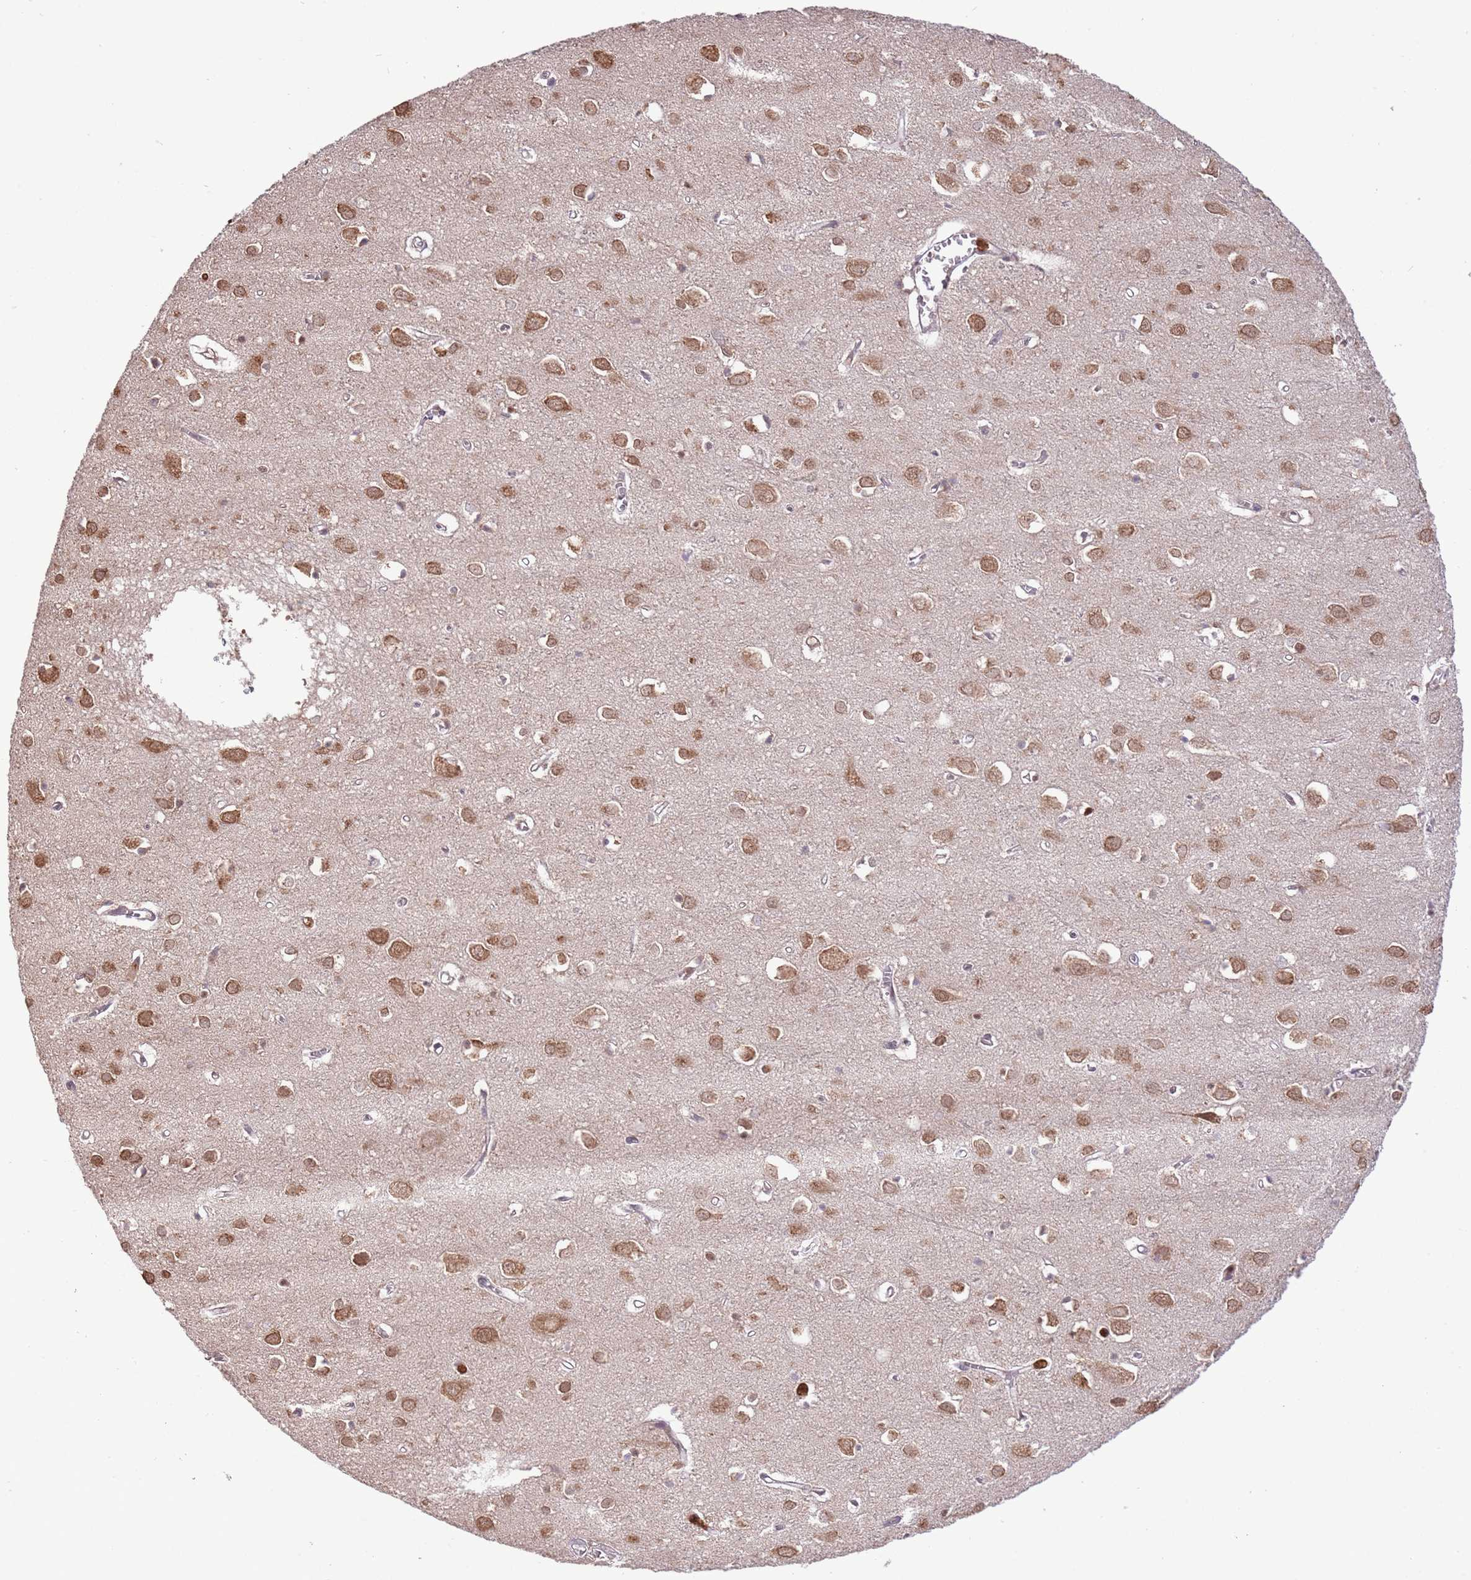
{"staining": {"intensity": "weak", "quantity": "<25%", "location": "cytoplasmic/membranous"}, "tissue": "cerebral cortex", "cell_type": "Endothelial cells", "image_type": "normal", "snomed": [{"axis": "morphology", "description": "Normal tissue, NOS"}, {"axis": "topography", "description": "Cerebral cortex"}], "caption": "High magnification brightfield microscopy of unremarkable cerebral cortex stained with DAB (brown) and counterstained with hematoxylin (blue): endothelial cells show no significant expression. (DAB (3,3'-diaminobenzidine) IHC with hematoxylin counter stain).", "gene": "AMIGO1", "patient": {"sex": "female", "age": 64}}